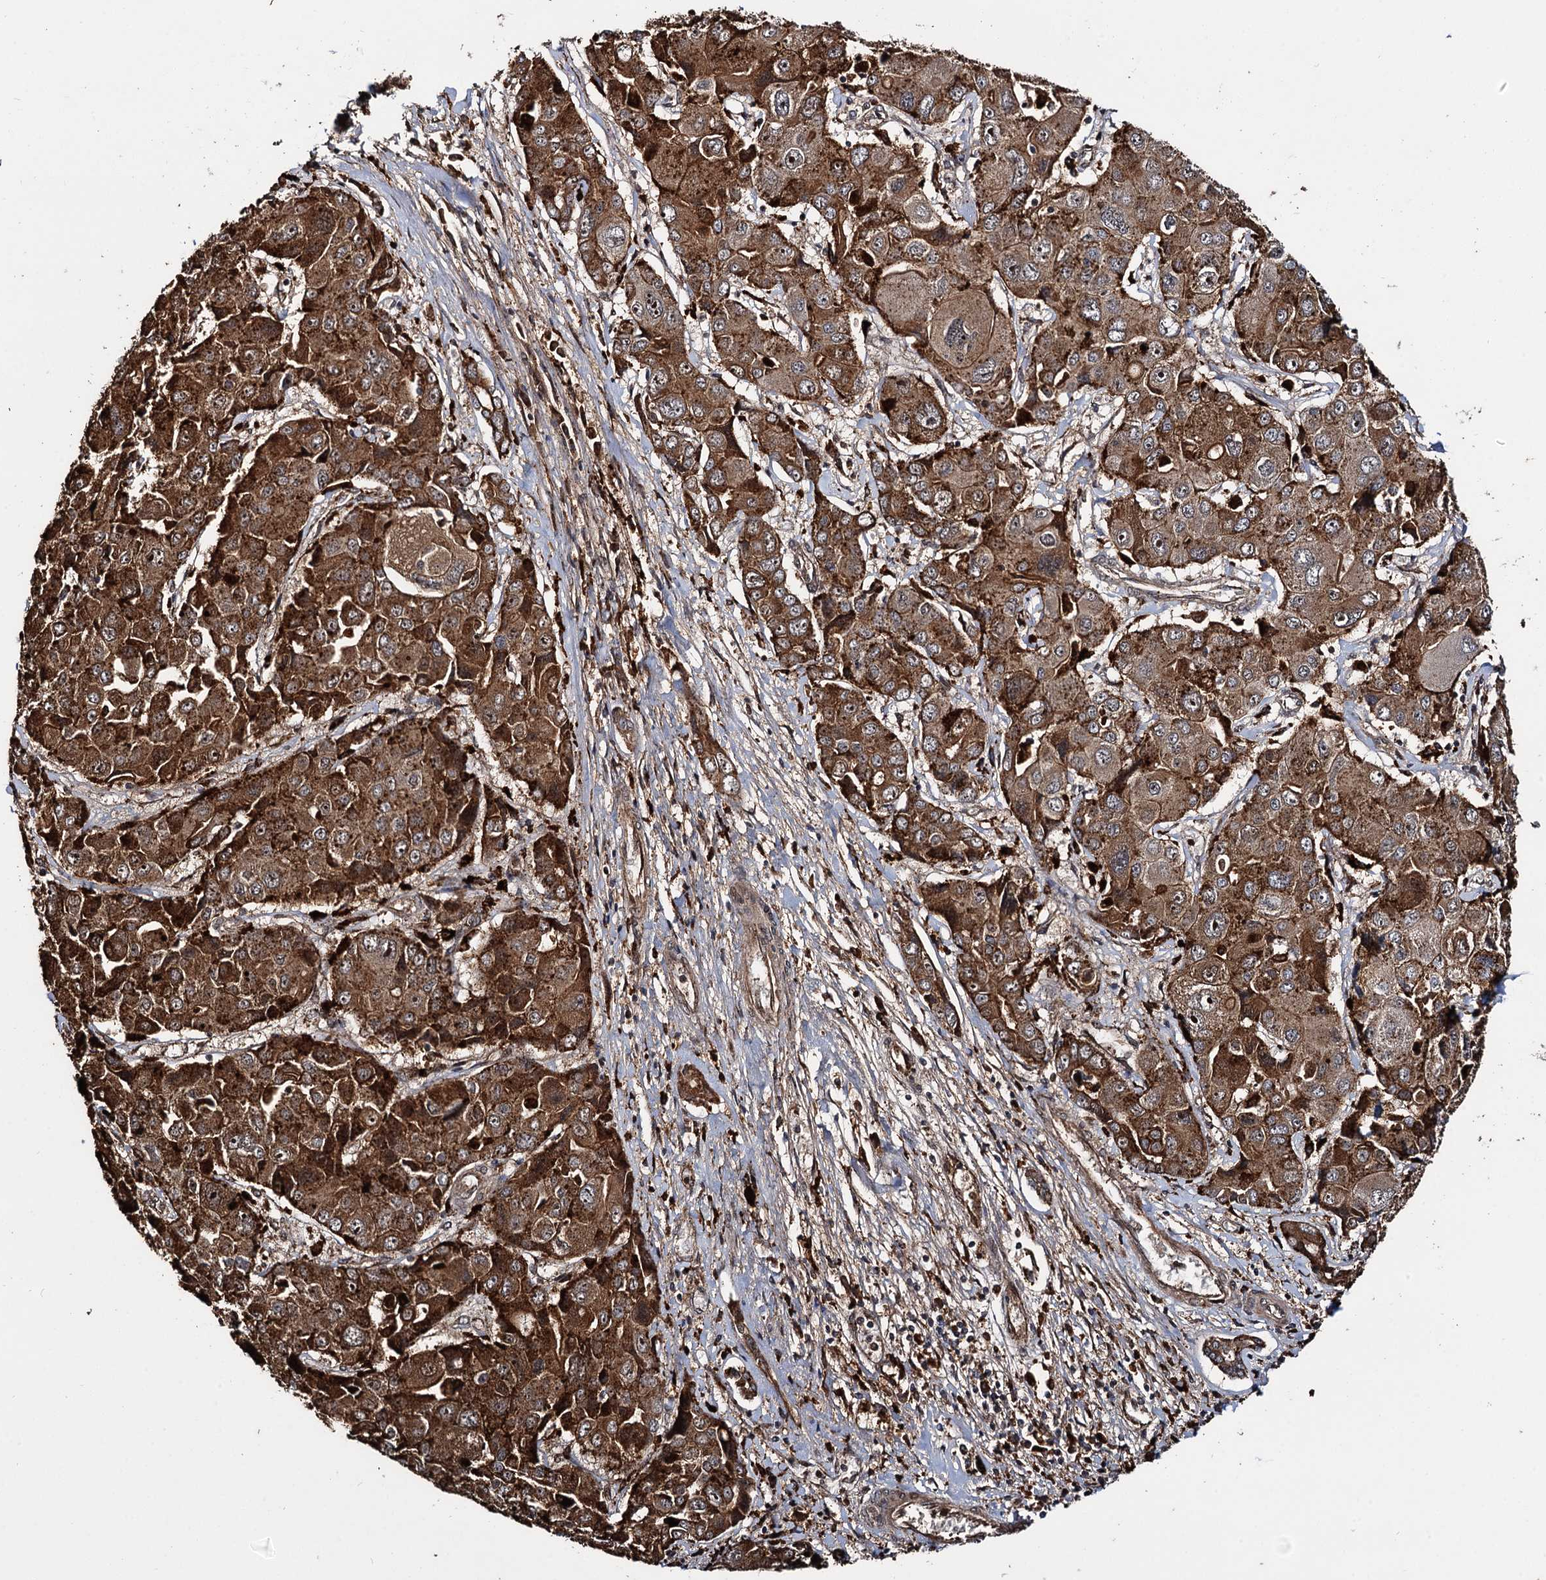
{"staining": {"intensity": "moderate", "quantity": ">75%", "location": "cytoplasmic/membranous"}, "tissue": "liver cancer", "cell_type": "Tumor cells", "image_type": "cancer", "snomed": [{"axis": "morphology", "description": "Cholangiocarcinoma"}, {"axis": "topography", "description": "Liver"}], "caption": "Tumor cells display medium levels of moderate cytoplasmic/membranous expression in about >75% of cells in human liver cholangiocarcinoma.", "gene": "CEP192", "patient": {"sex": "male", "age": 67}}